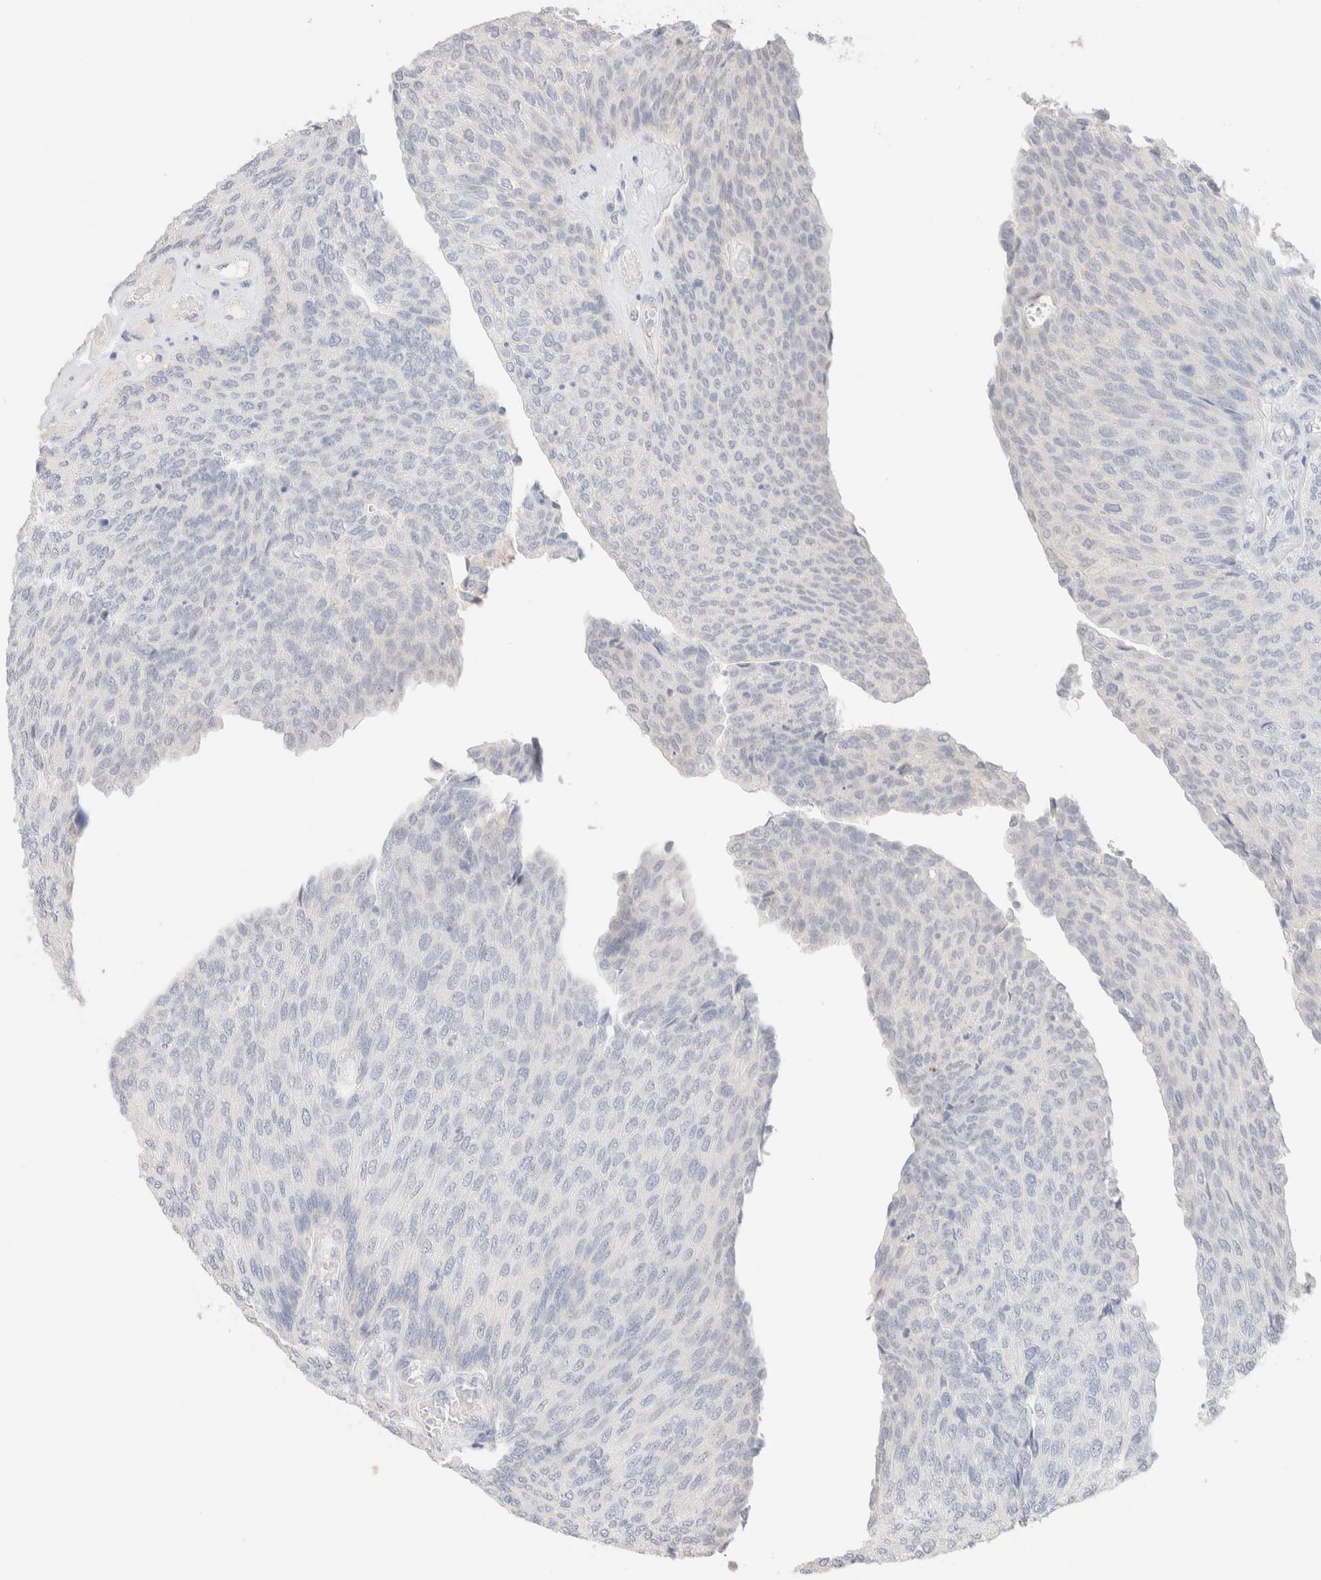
{"staining": {"intensity": "negative", "quantity": "none", "location": "none"}, "tissue": "urothelial cancer", "cell_type": "Tumor cells", "image_type": "cancer", "snomed": [{"axis": "morphology", "description": "Urothelial carcinoma, Low grade"}, {"axis": "topography", "description": "Urinary bladder"}], "caption": "Histopathology image shows no protein expression in tumor cells of urothelial cancer tissue. (DAB (3,3'-diaminobenzidine) immunohistochemistry visualized using brightfield microscopy, high magnification).", "gene": "RIDA", "patient": {"sex": "female", "age": 79}}